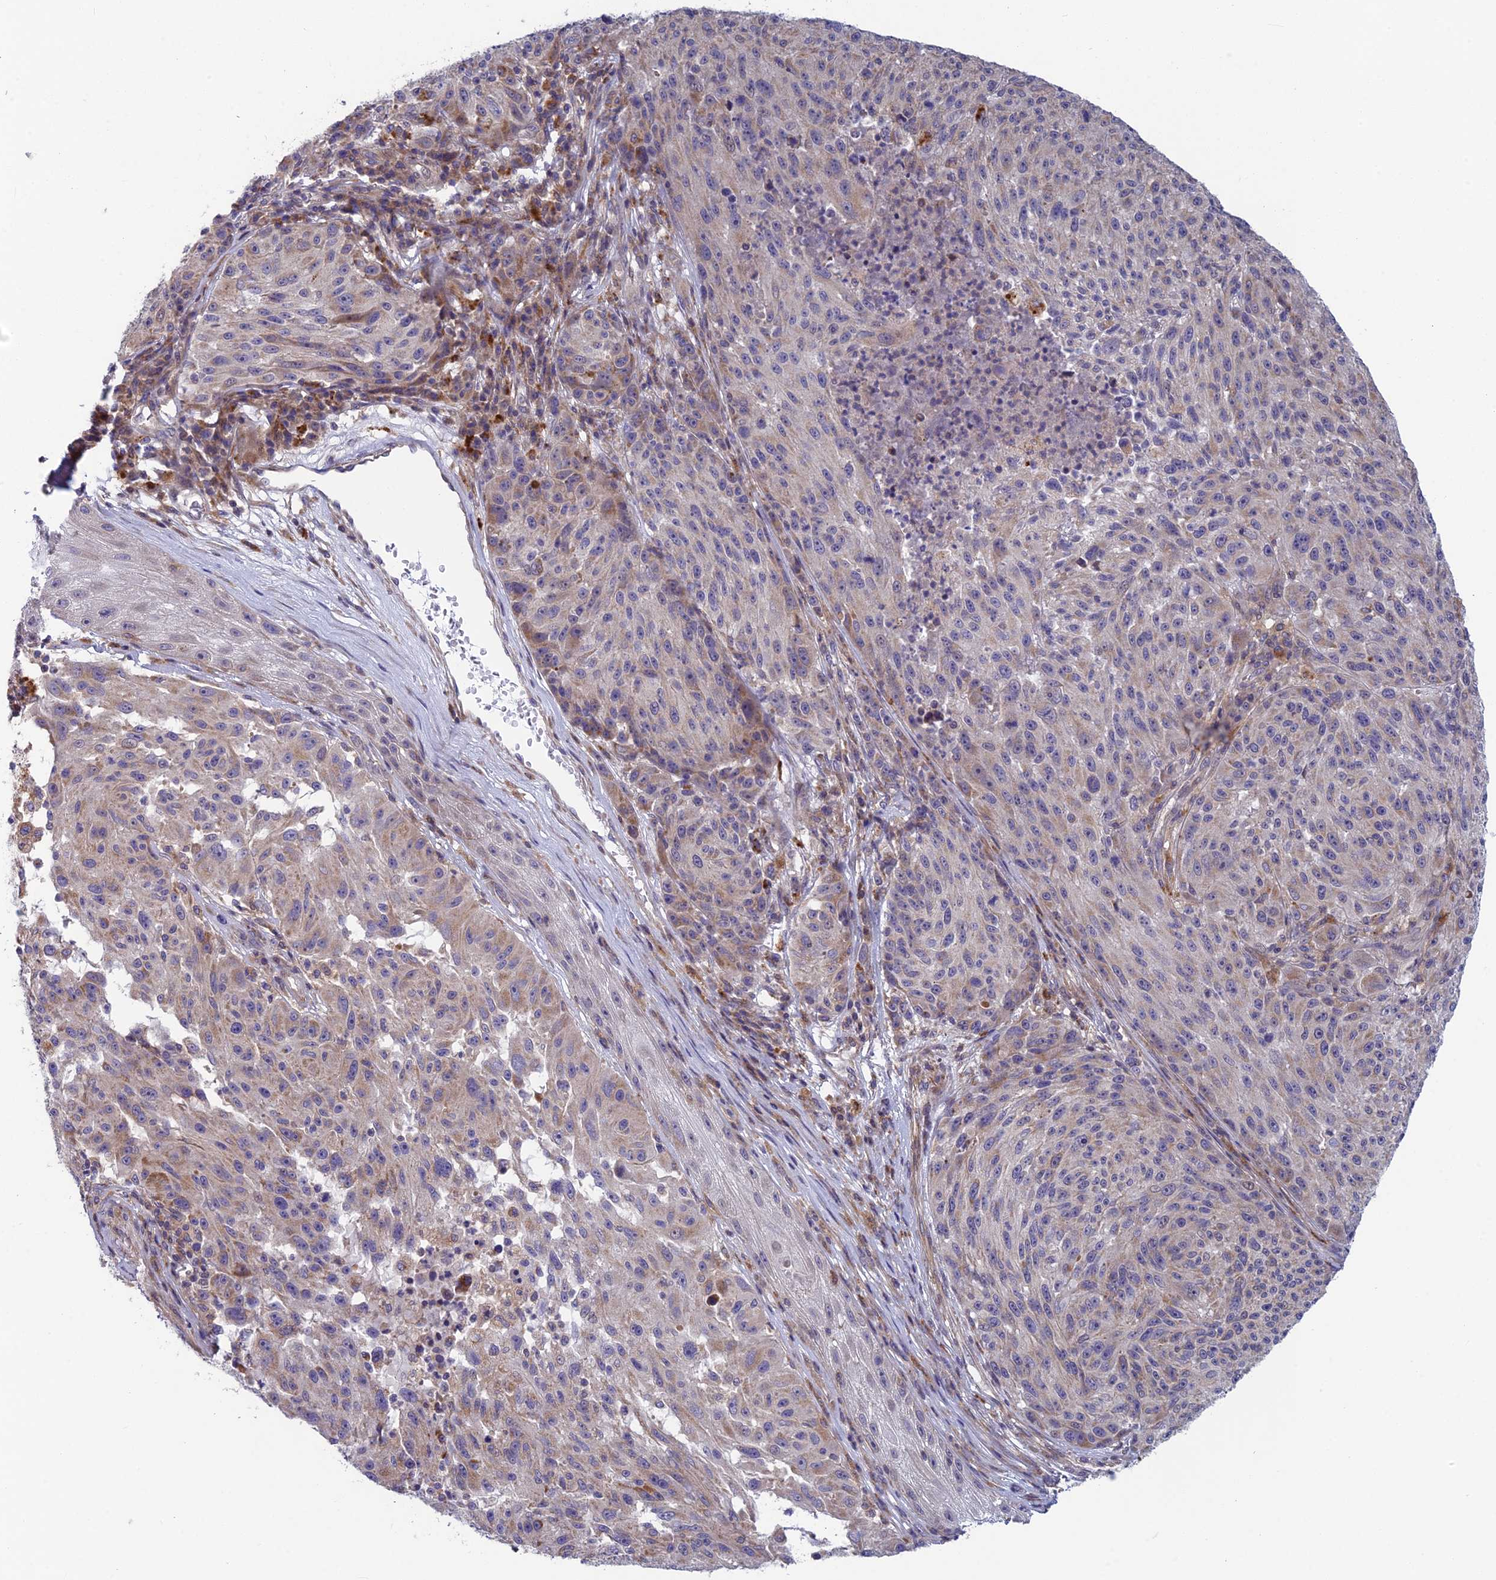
{"staining": {"intensity": "weak", "quantity": "<25%", "location": "cytoplasmic/membranous"}, "tissue": "melanoma", "cell_type": "Tumor cells", "image_type": "cancer", "snomed": [{"axis": "morphology", "description": "Malignant melanoma, NOS"}, {"axis": "topography", "description": "Skin"}], "caption": "This is an immunohistochemistry histopathology image of human melanoma. There is no expression in tumor cells.", "gene": "BLTP2", "patient": {"sex": "male", "age": 53}}